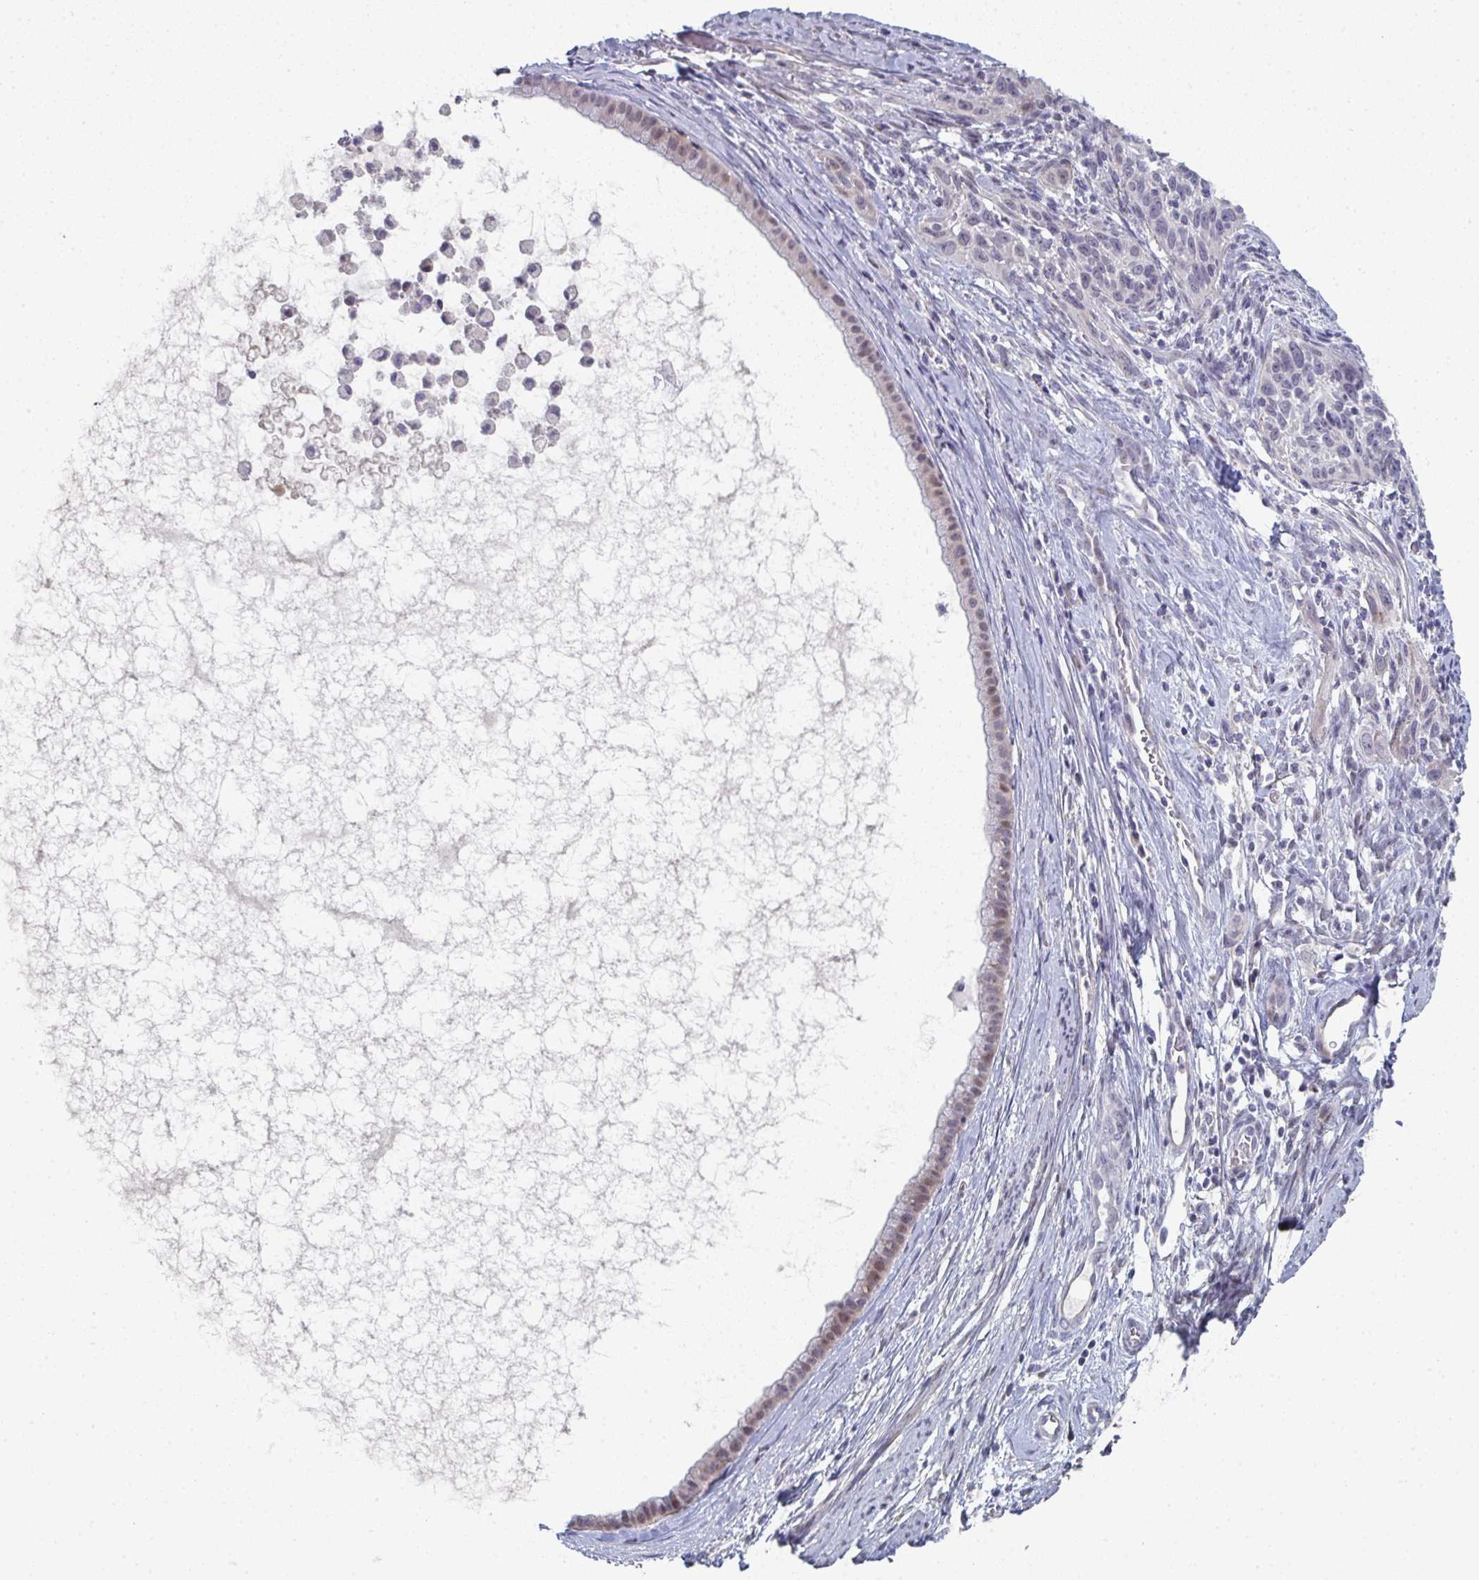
{"staining": {"intensity": "negative", "quantity": "none", "location": "none"}, "tissue": "cervical cancer", "cell_type": "Tumor cells", "image_type": "cancer", "snomed": [{"axis": "morphology", "description": "Squamous cell carcinoma, NOS"}, {"axis": "topography", "description": "Cervix"}], "caption": "High power microscopy image of an immunohistochemistry (IHC) photomicrograph of squamous cell carcinoma (cervical), revealing no significant expression in tumor cells.", "gene": "A1CF", "patient": {"sex": "female", "age": 51}}